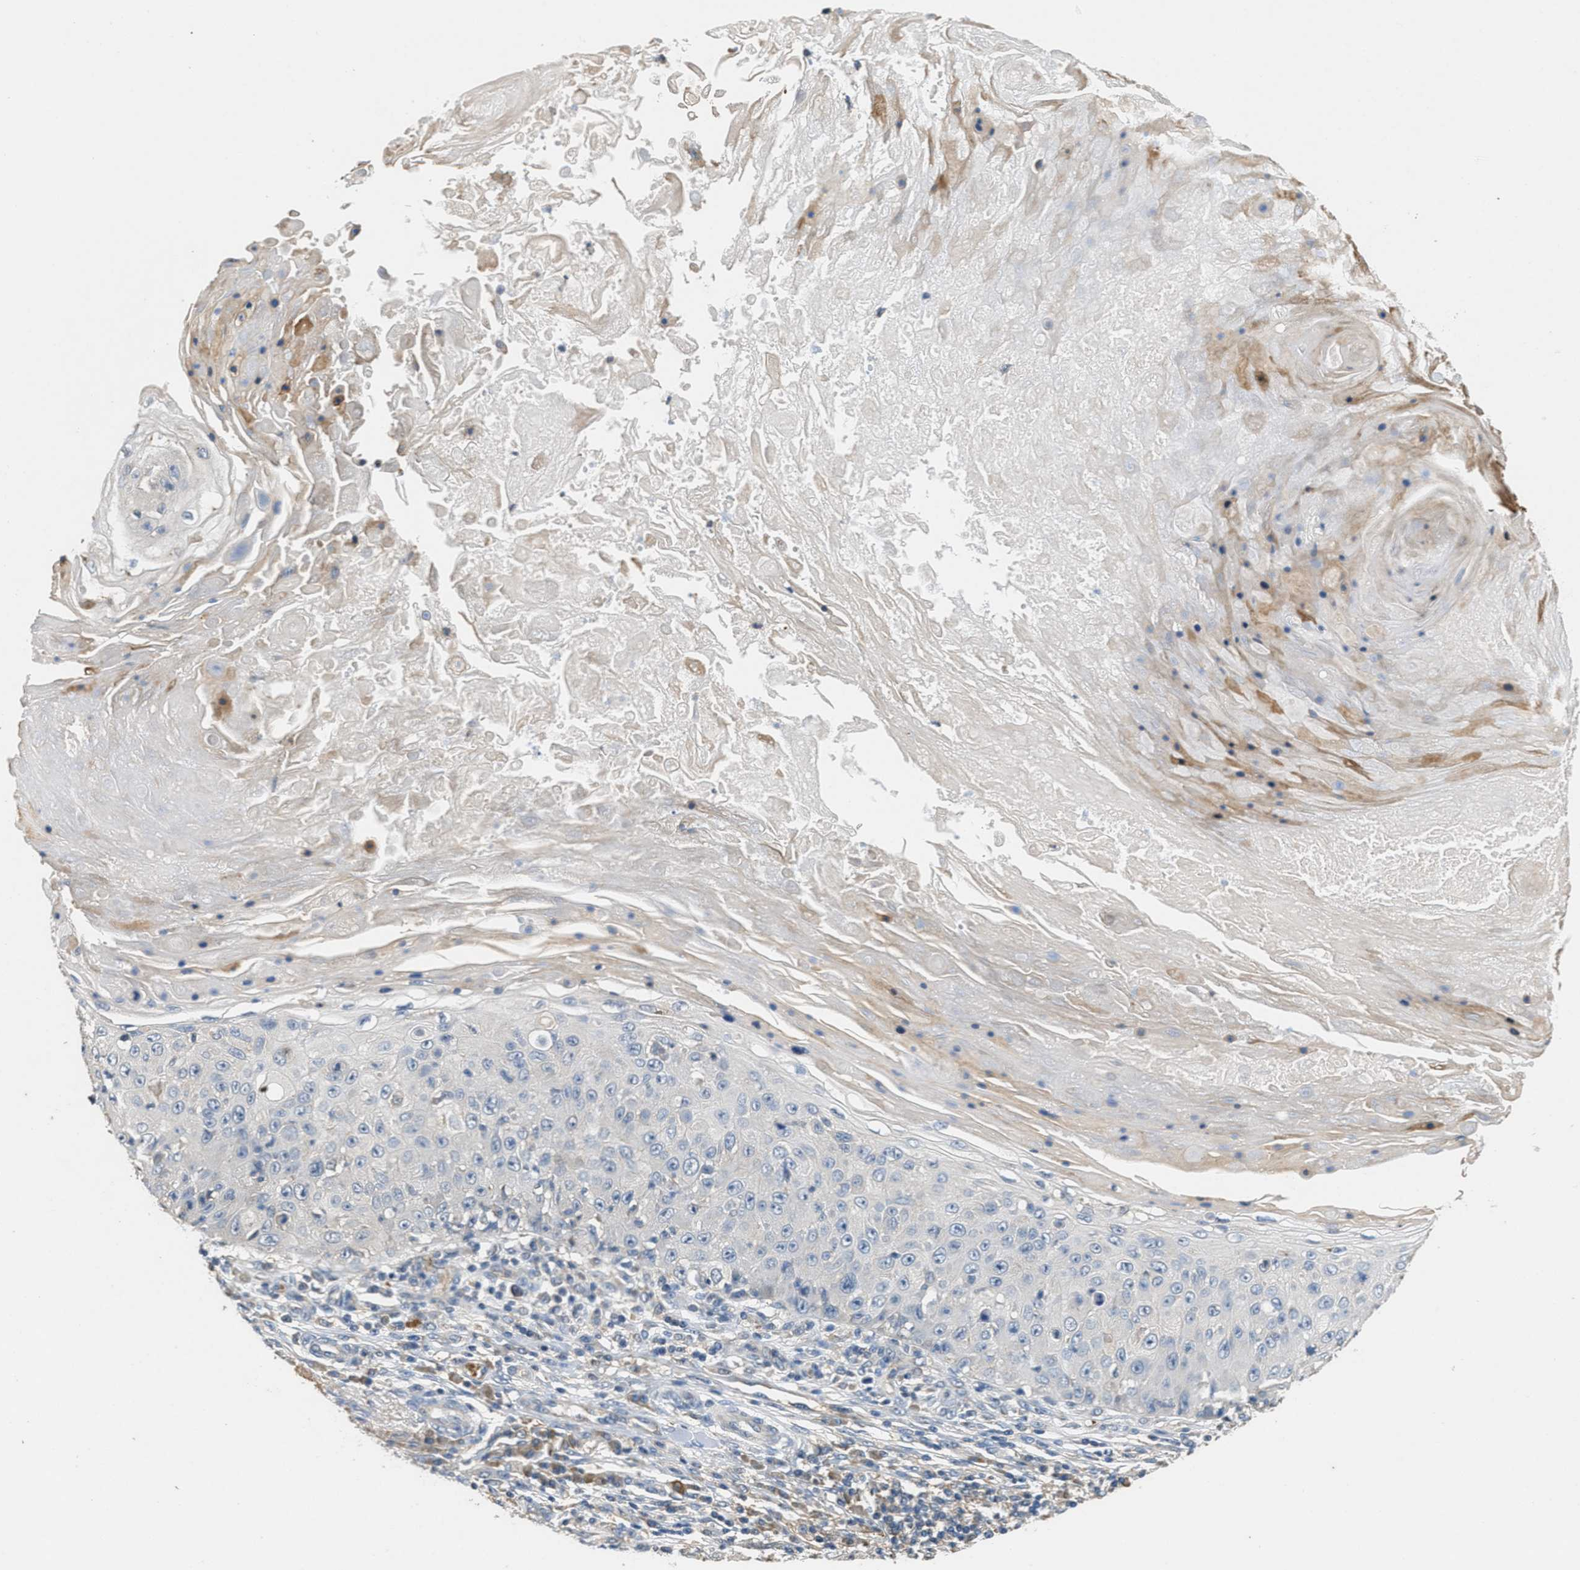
{"staining": {"intensity": "negative", "quantity": "none", "location": "none"}, "tissue": "skin cancer", "cell_type": "Tumor cells", "image_type": "cancer", "snomed": [{"axis": "morphology", "description": "Squamous cell carcinoma, NOS"}, {"axis": "topography", "description": "Skin"}], "caption": "DAB (3,3'-diaminobenzidine) immunohistochemical staining of human skin squamous cell carcinoma shows no significant staining in tumor cells.", "gene": "DGKE", "patient": {"sex": "male", "age": 86}}